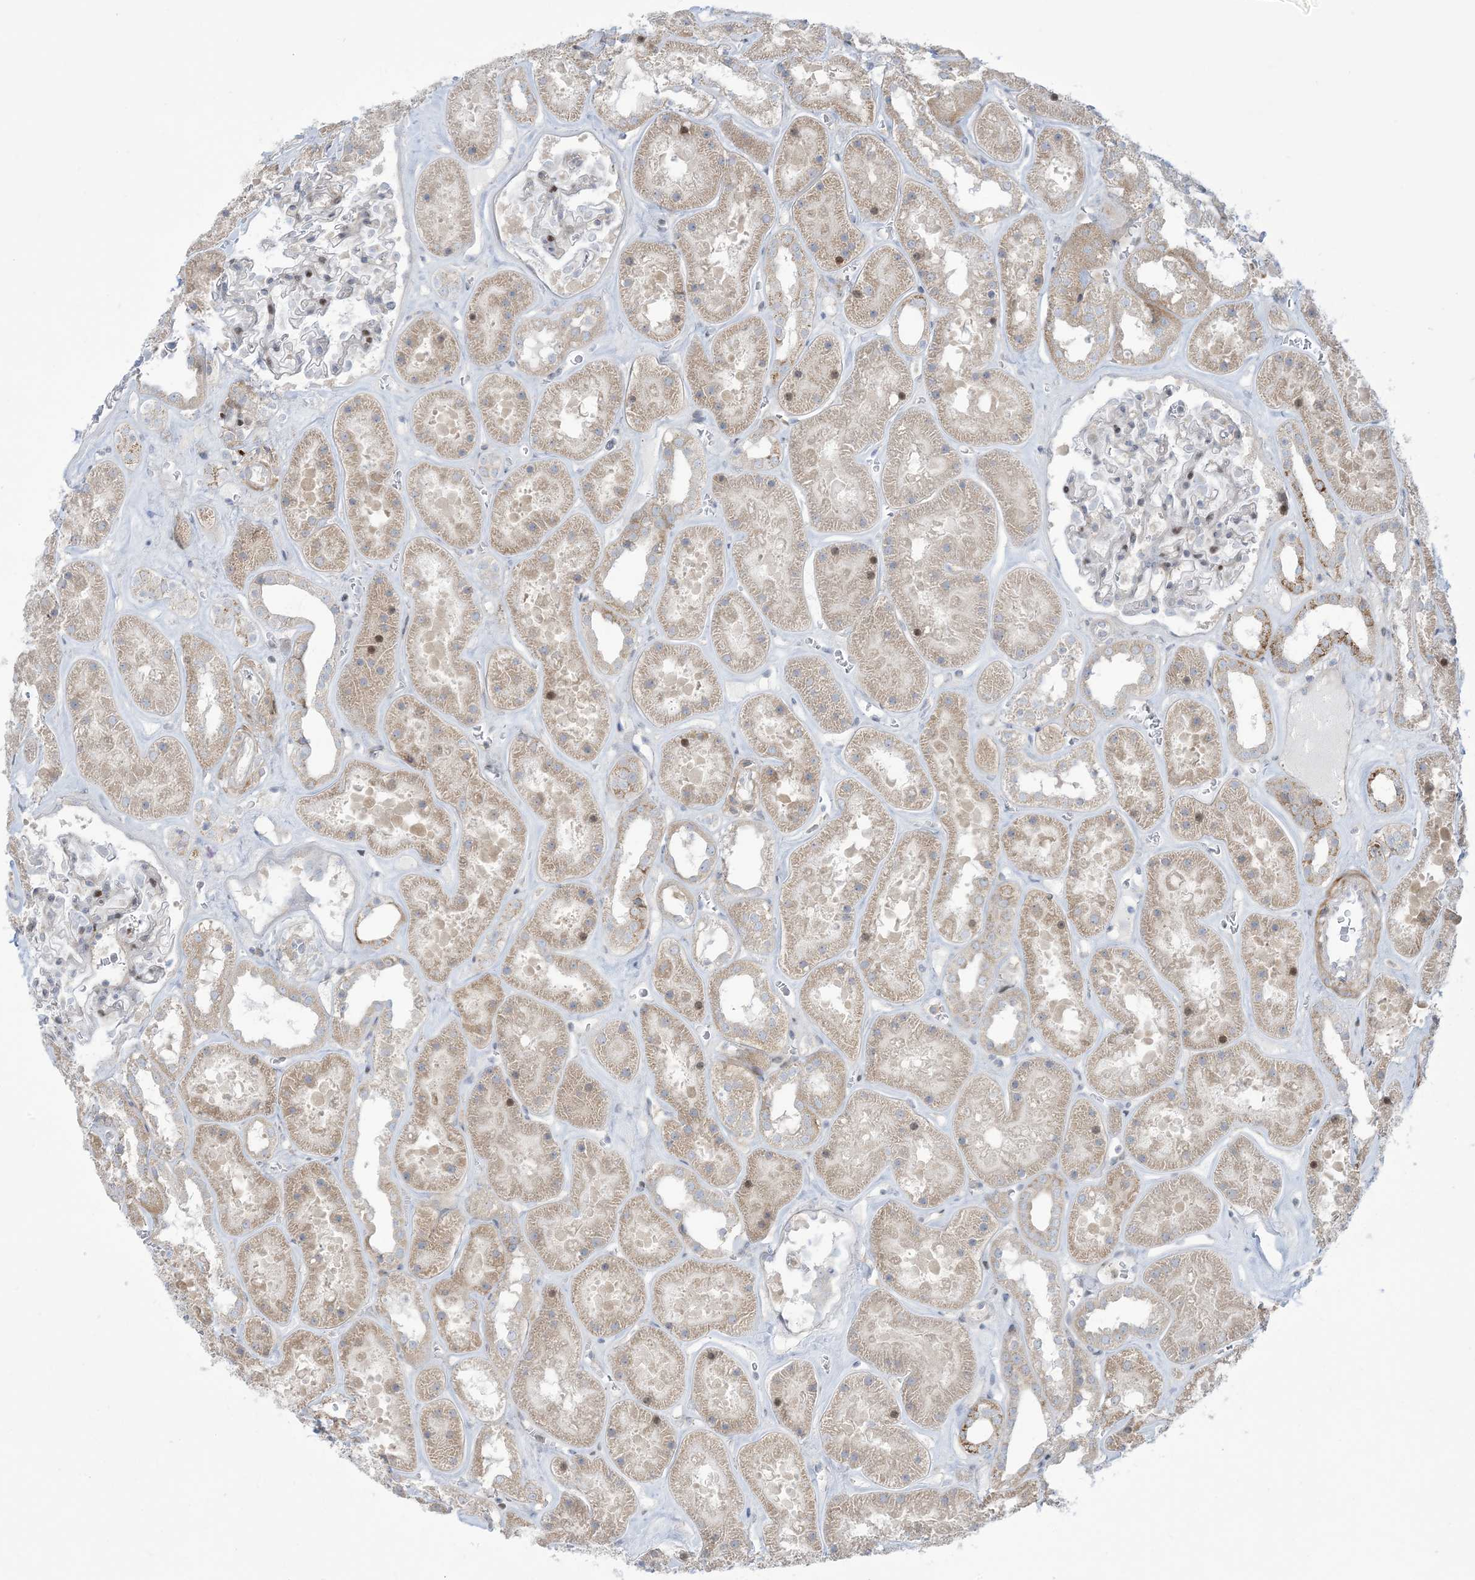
{"staining": {"intensity": "negative", "quantity": "none", "location": "none"}, "tissue": "kidney", "cell_type": "Cells in glomeruli", "image_type": "normal", "snomed": [{"axis": "morphology", "description": "Normal tissue, NOS"}, {"axis": "topography", "description": "Kidney"}], "caption": "Immunohistochemistry micrograph of normal kidney: kidney stained with DAB (3,3'-diaminobenzidine) reveals no significant protein positivity in cells in glomeruli.", "gene": "AFTPH", "patient": {"sex": "female", "age": 41}}